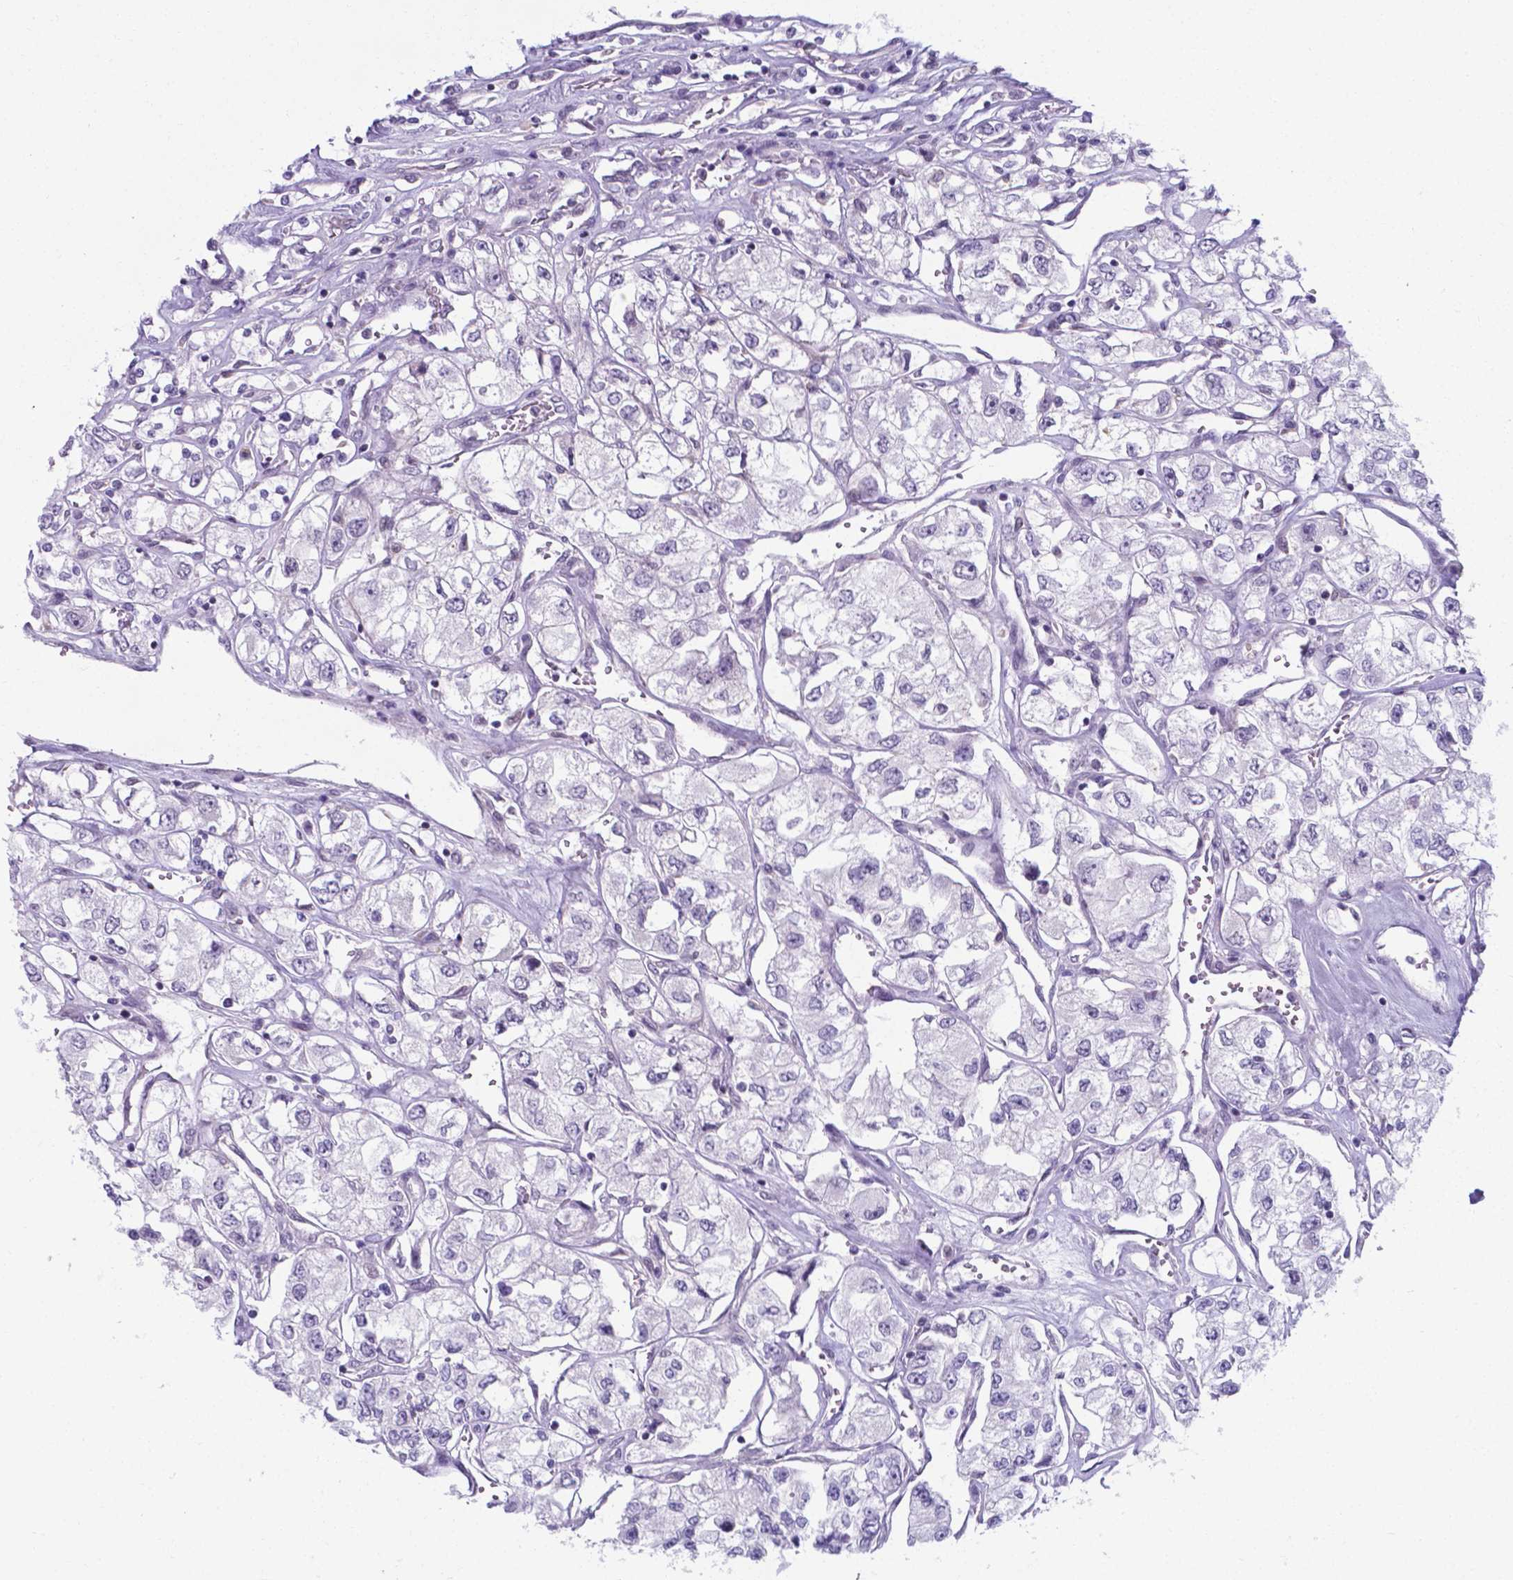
{"staining": {"intensity": "negative", "quantity": "none", "location": "none"}, "tissue": "renal cancer", "cell_type": "Tumor cells", "image_type": "cancer", "snomed": [{"axis": "morphology", "description": "Adenocarcinoma, NOS"}, {"axis": "topography", "description": "Kidney"}], "caption": "Immunohistochemistry (IHC) micrograph of human renal adenocarcinoma stained for a protein (brown), which displays no positivity in tumor cells. (DAB IHC visualized using brightfield microscopy, high magnification).", "gene": "AP5B1", "patient": {"sex": "female", "age": 59}}